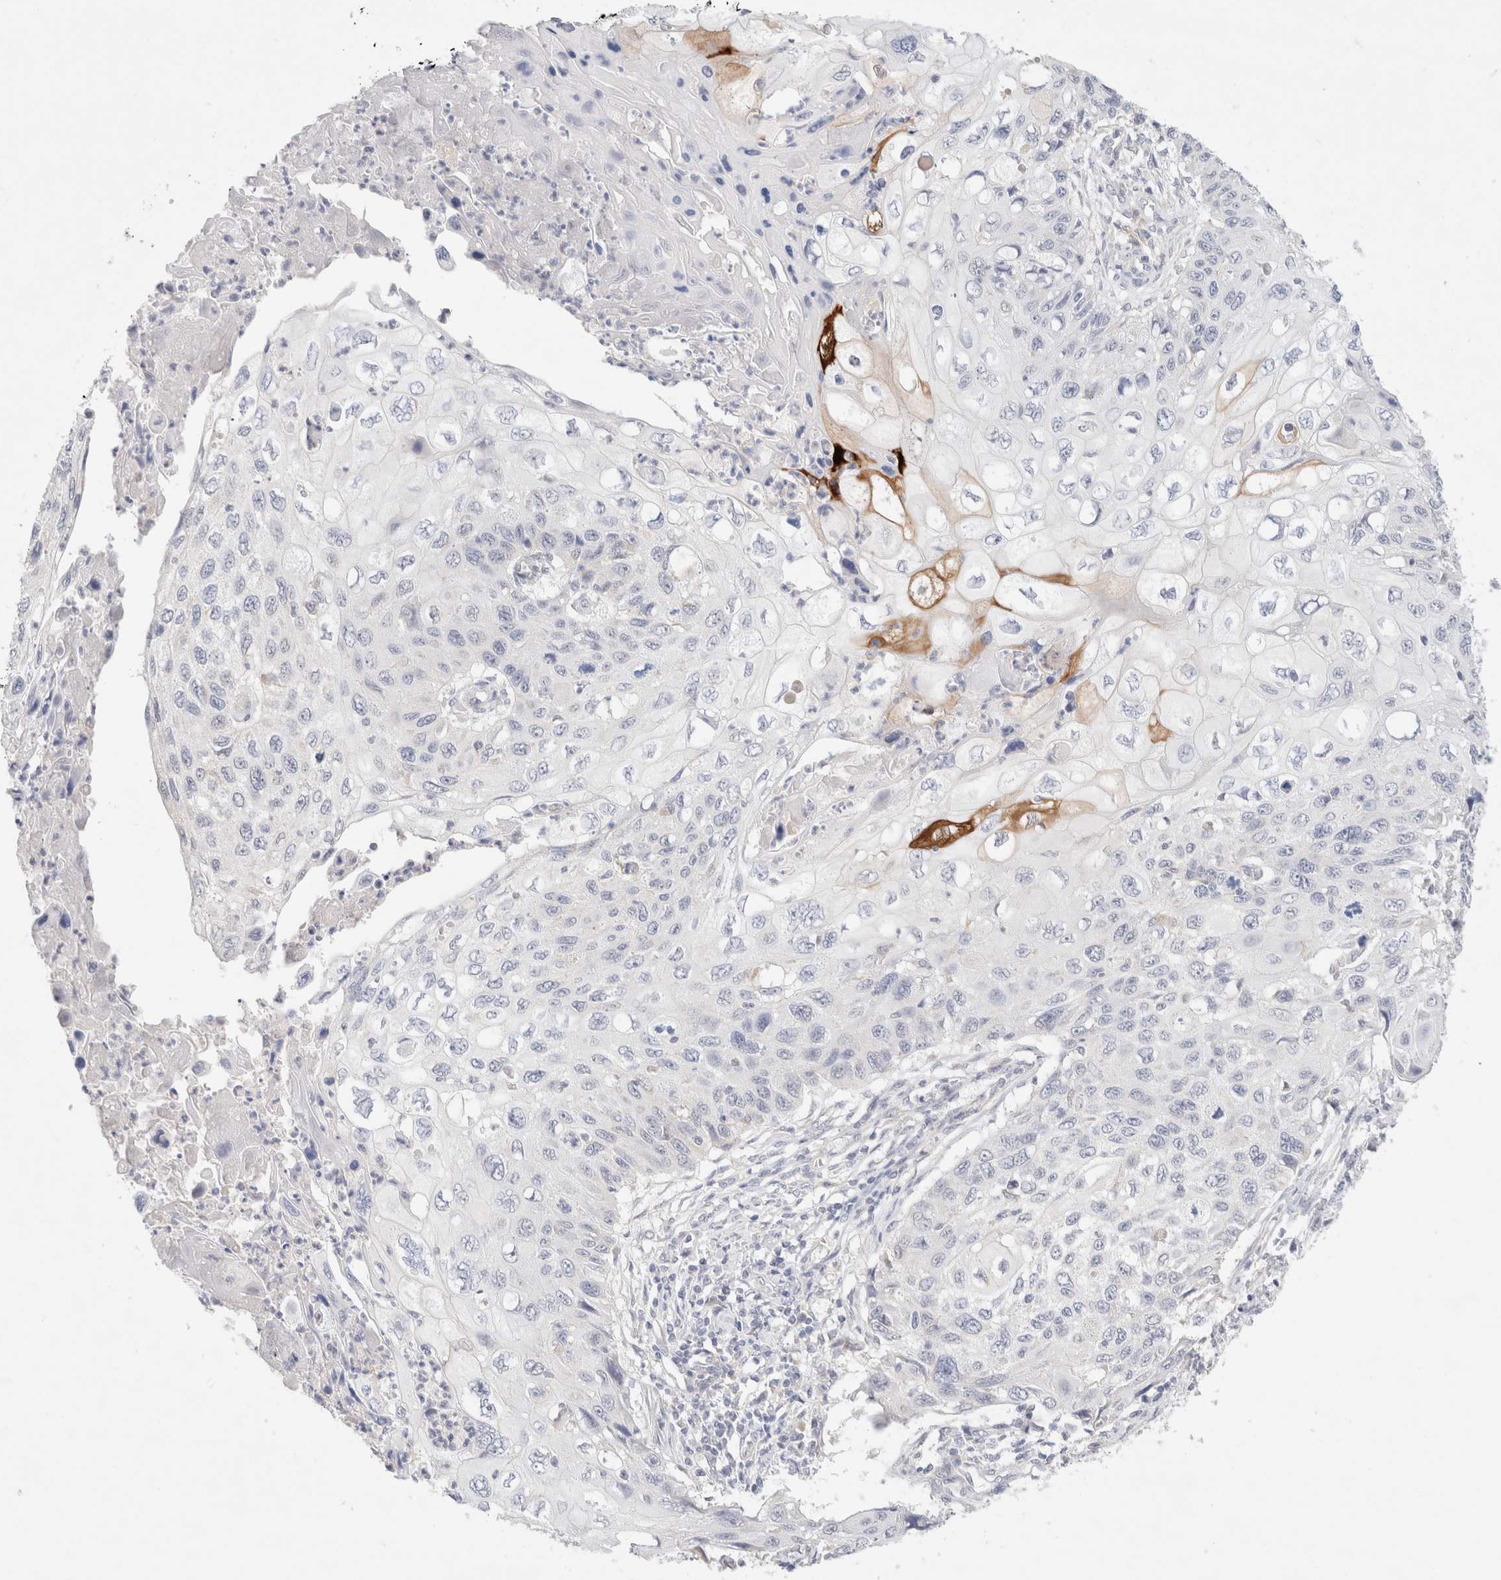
{"staining": {"intensity": "negative", "quantity": "none", "location": "none"}, "tissue": "cervical cancer", "cell_type": "Tumor cells", "image_type": "cancer", "snomed": [{"axis": "morphology", "description": "Squamous cell carcinoma, NOS"}, {"axis": "topography", "description": "Cervix"}], "caption": "This is an IHC photomicrograph of cervical cancer (squamous cell carcinoma). There is no positivity in tumor cells.", "gene": "SPATA20", "patient": {"sex": "female", "age": 70}}